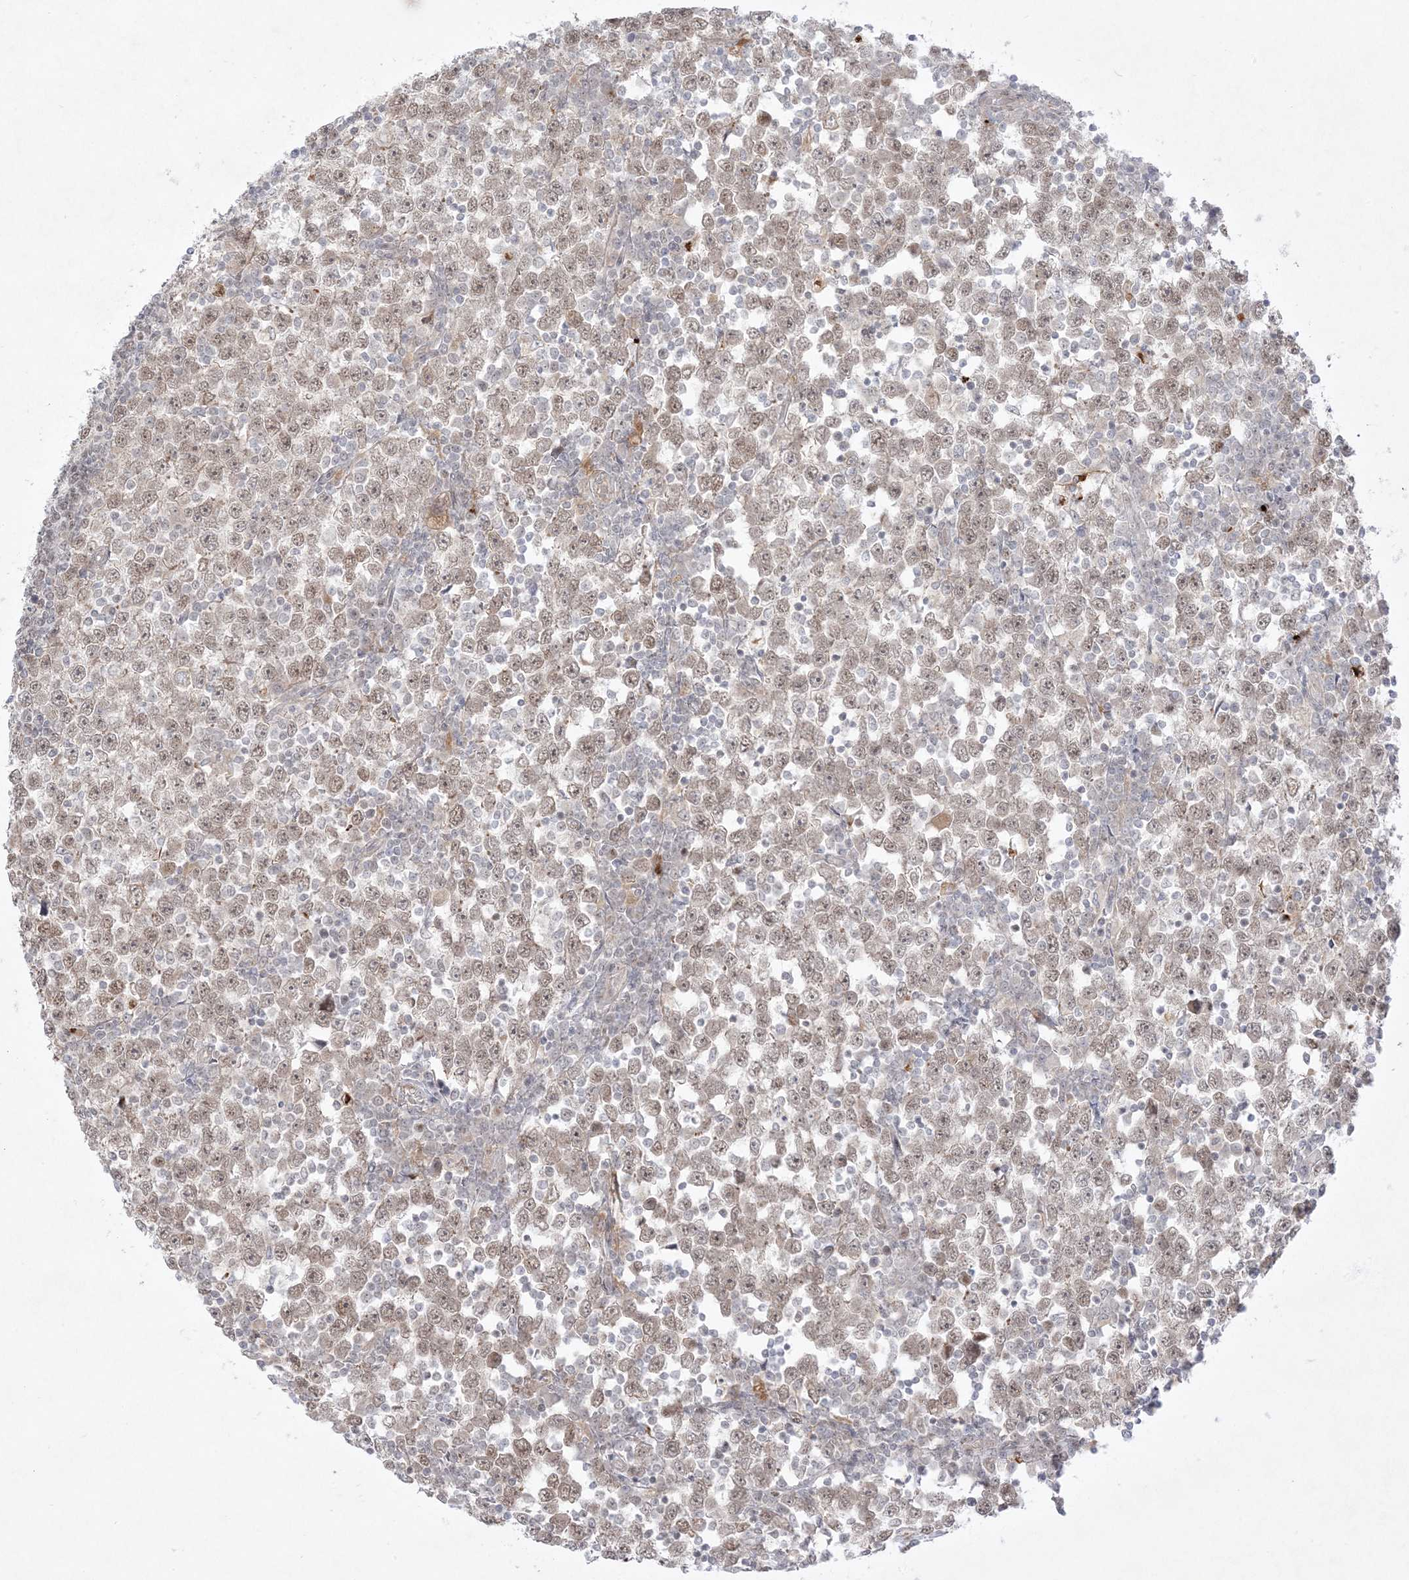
{"staining": {"intensity": "moderate", "quantity": ">75%", "location": "cytoplasmic/membranous,nuclear"}, "tissue": "testis cancer", "cell_type": "Tumor cells", "image_type": "cancer", "snomed": [{"axis": "morphology", "description": "Seminoma, NOS"}, {"axis": "topography", "description": "Testis"}], "caption": "Immunohistochemistry of testis cancer (seminoma) shows medium levels of moderate cytoplasmic/membranous and nuclear staining in approximately >75% of tumor cells. (Stains: DAB (3,3'-diaminobenzidine) in brown, nuclei in blue, Microscopy: brightfield microscopy at high magnification).", "gene": "PTK6", "patient": {"sex": "male", "age": 65}}